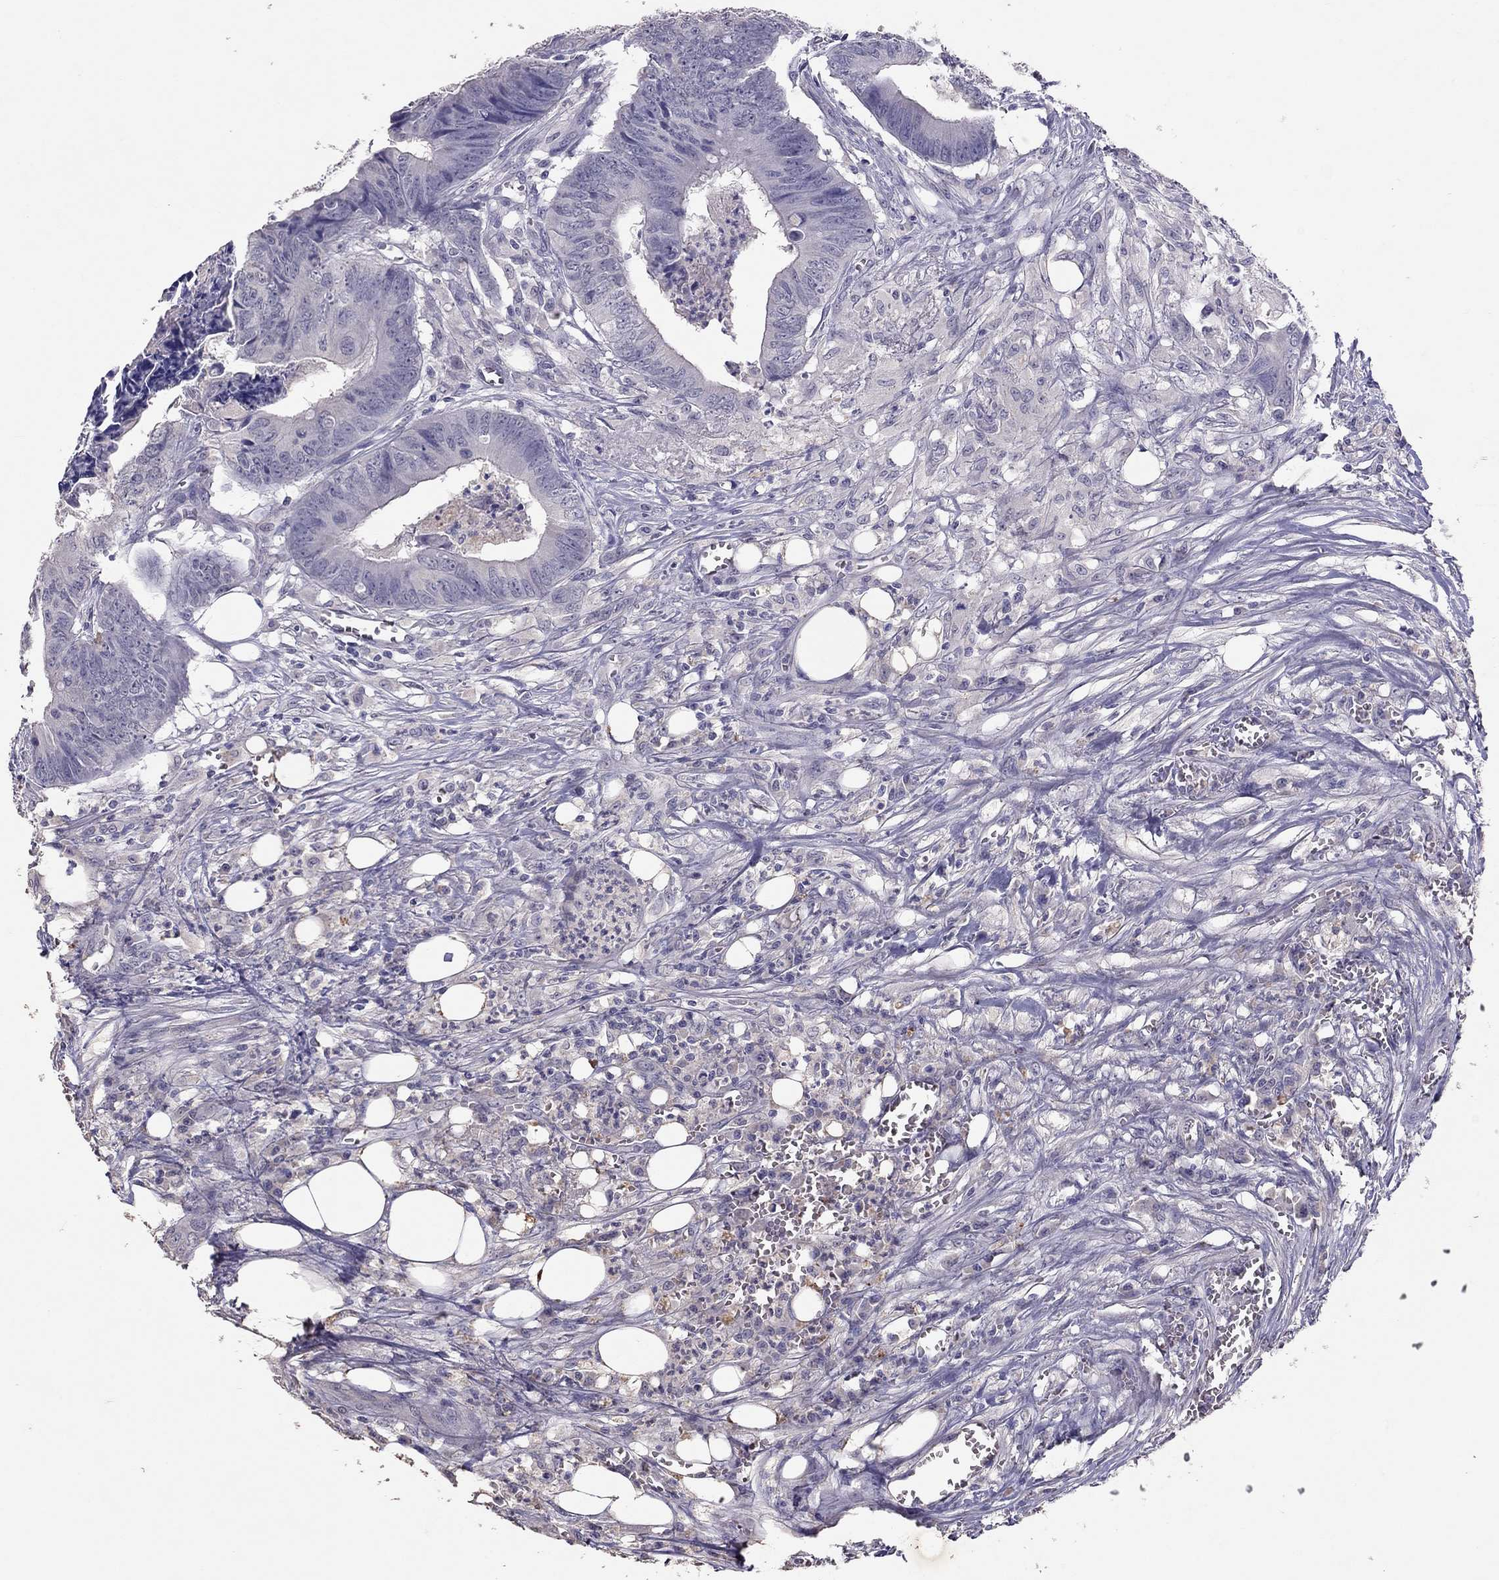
{"staining": {"intensity": "negative", "quantity": "none", "location": "none"}, "tissue": "colorectal cancer", "cell_type": "Tumor cells", "image_type": "cancer", "snomed": [{"axis": "morphology", "description": "Adenocarcinoma, NOS"}, {"axis": "topography", "description": "Colon"}], "caption": "Immunohistochemical staining of colorectal cancer (adenocarcinoma) shows no significant expression in tumor cells.", "gene": "PSMB11", "patient": {"sex": "male", "age": 84}}